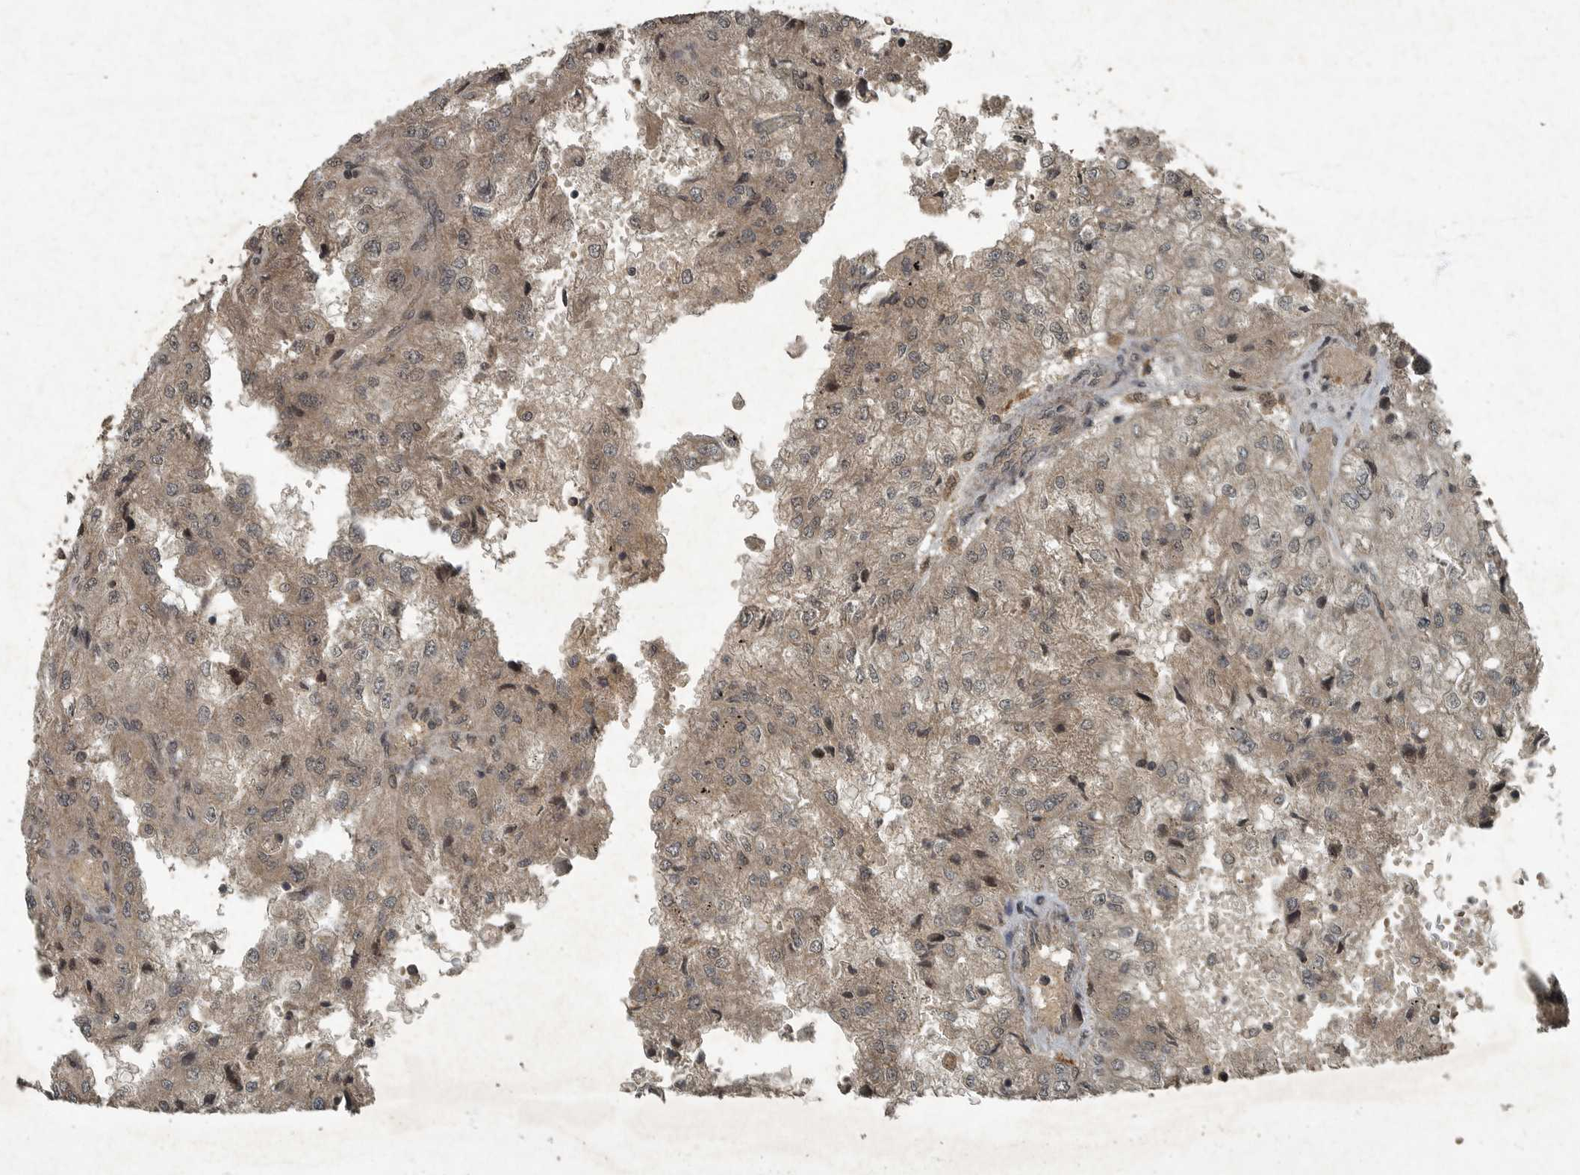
{"staining": {"intensity": "weak", "quantity": "25%-75%", "location": "cytoplasmic/membranous,nuclear"}, "tissue": "renal cancer", "cell_type": "Tumor cells", "image_type": "cancer", "snomed": [{"axis": "morphology", "description": "Adenocarcinoma, NOS"}, {"axis": "topography", "description": "Kidney"}], "caption": "IHC (DAB) staining of human adenocarcinoma (renal) demonstrates weak cytoplasmic/membranous and nuclear protein expression in approximately 25%-75% of tumor cells. (IHC, brightfield microscopy, high magnification).", "gene": "FOXO1", "patient": {"sex": "female", "age": 54}}